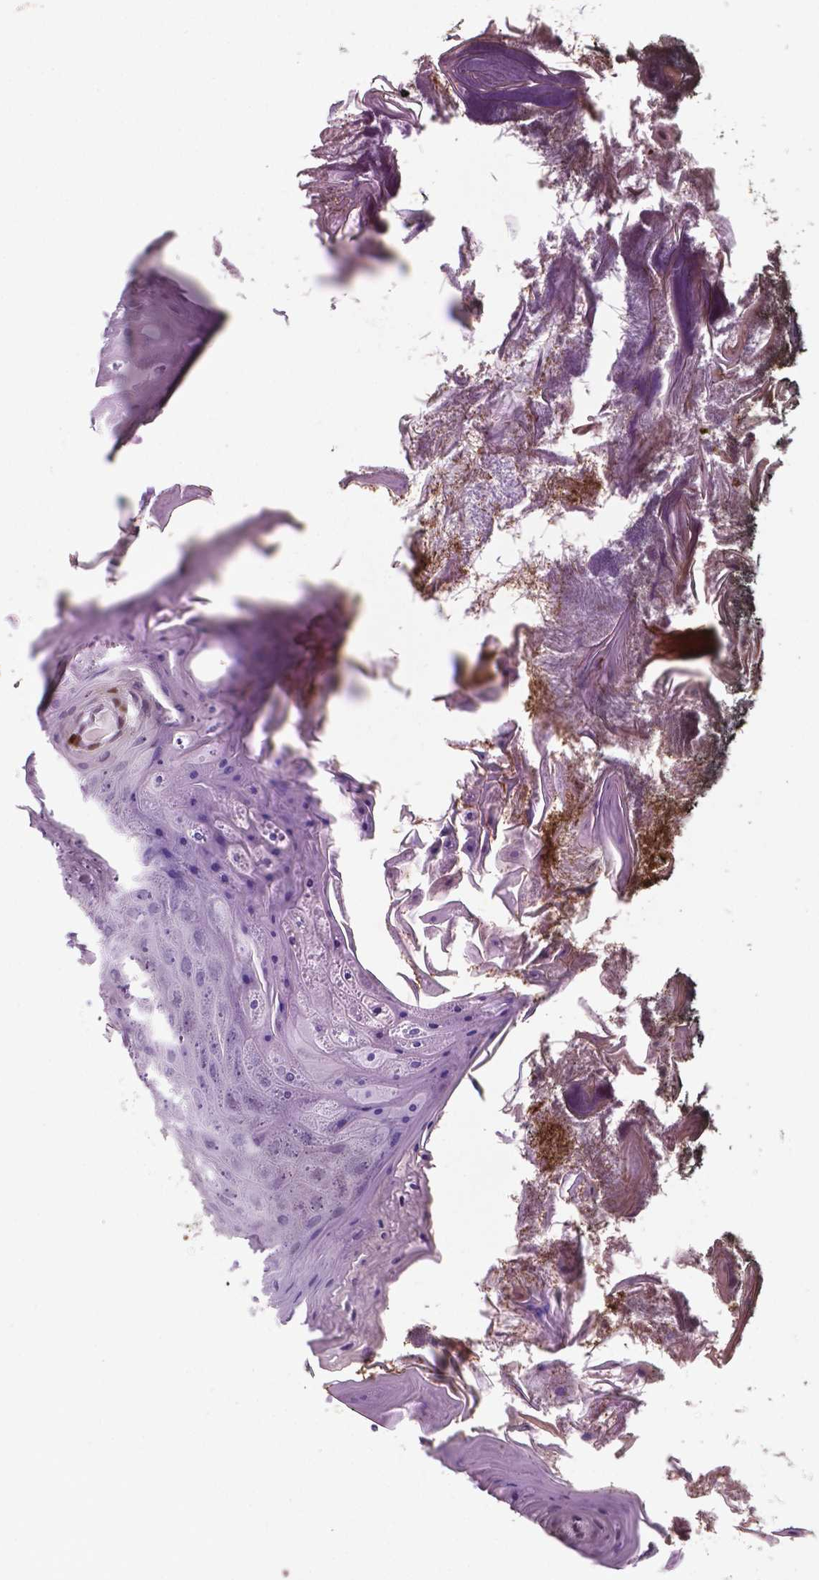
{"staining": {"intensity": "negative", "quantity": "none", "location": "none"}, "tissue": "oral mucosa", "cell_type": "Squamous epithelial cells", "image_type": "normal", "snomed": [{"axis": "morphology", "description": "Normal tissue, NOS"}, {"axis": "topography", "description": "Oral tissue"}], "caption": "This is an immunohistochemistry (IHC) photomicrograph of unremarkable oral mucosa. There is no expression in squamous epithelial cells.", "gene": "NCAPH2", "patient": {"sex": "male", "age": 9}}